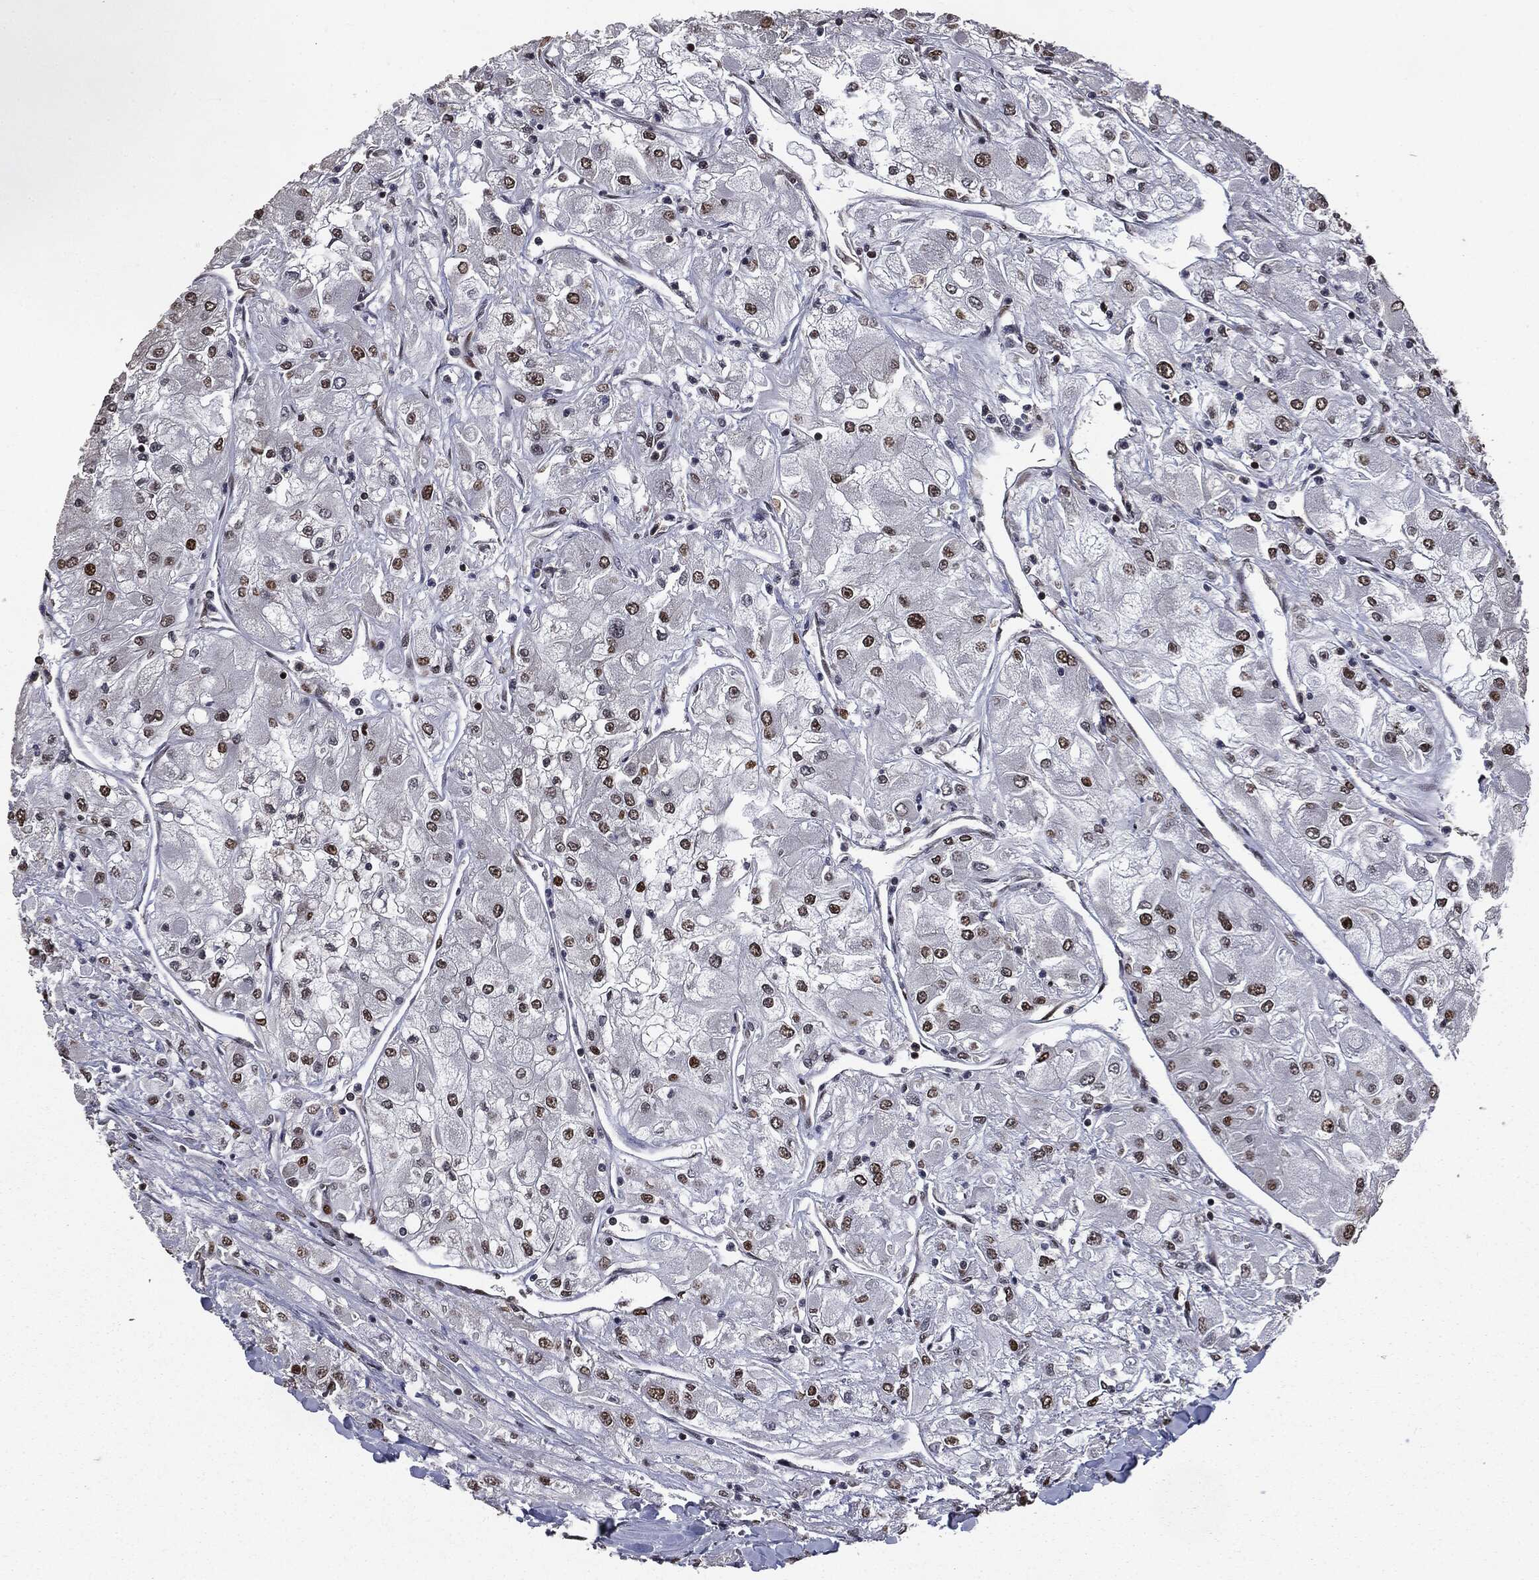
{"staining": {"intensity": "strong", "quantity": ">75%", "location": "nuclear"}, "tissue": "renal cancer", "cell_type": "Tumor cells", "image_type": "cancer", "snomed": [{"axis": "morphology", "description": "Adenocarcinoma, NOS"}, {"axis": "topography", "description": "Kidney"}], "caption": "Immunohistochemical staining of human renal adenocarcinoma exhibits high levels of strong nuclear protein expression in about >75% of tumor cells. The staining was performed using DAB (3,3'-diaminobenzidine), with brown indicating positive protein expression. Nuclei are stained blue with hematoxylin.", "gene": "DVL2", "patient": {"sex": "male", "age": 80}}